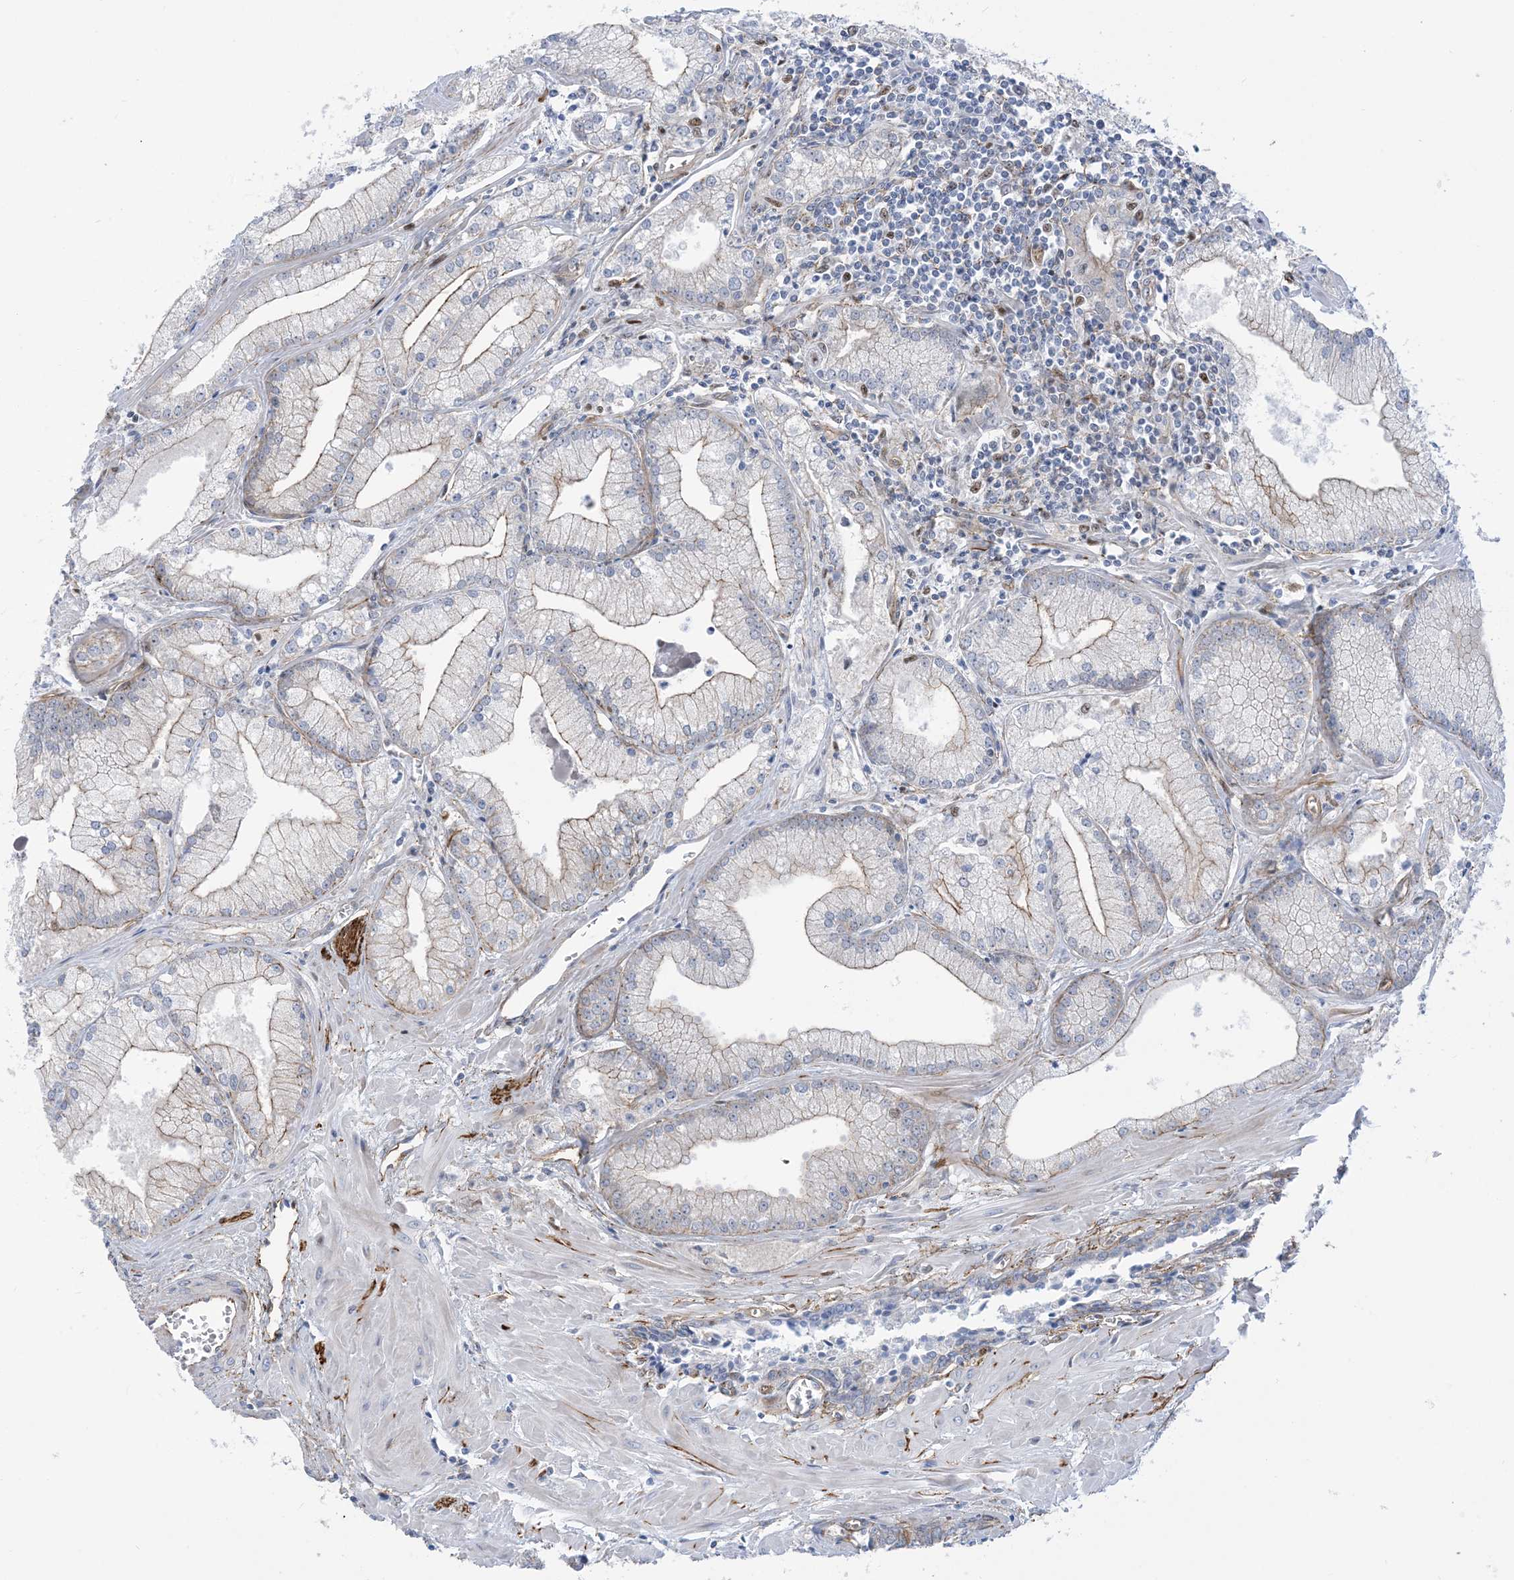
{"staining": {"intensity": "moderate", "quantity": "<25%", "location": "cytoplasmic/membranous"}, "tissue": "prostate cancer", "cell_type": "Tumor cells", "image_type": "cancer", "snomed": [{"axis": "morphology", "description": "Adenocarcinoma, Low grade"}, {"axis": "topography", "description": "Prostate"}], "caption": "Protein analysis of adenocarcinoma (low-grade) (prostate) tissue reveals moderate cytoplasmic/membranous positivity in approximately <25% of tumor cells. Using DAB (brown) and hematoxylin (blue) stains, captured at high magnification using brightfield microscopy.", "gene": "MARS2", "patient": {"sex": "male", "age": 67}}